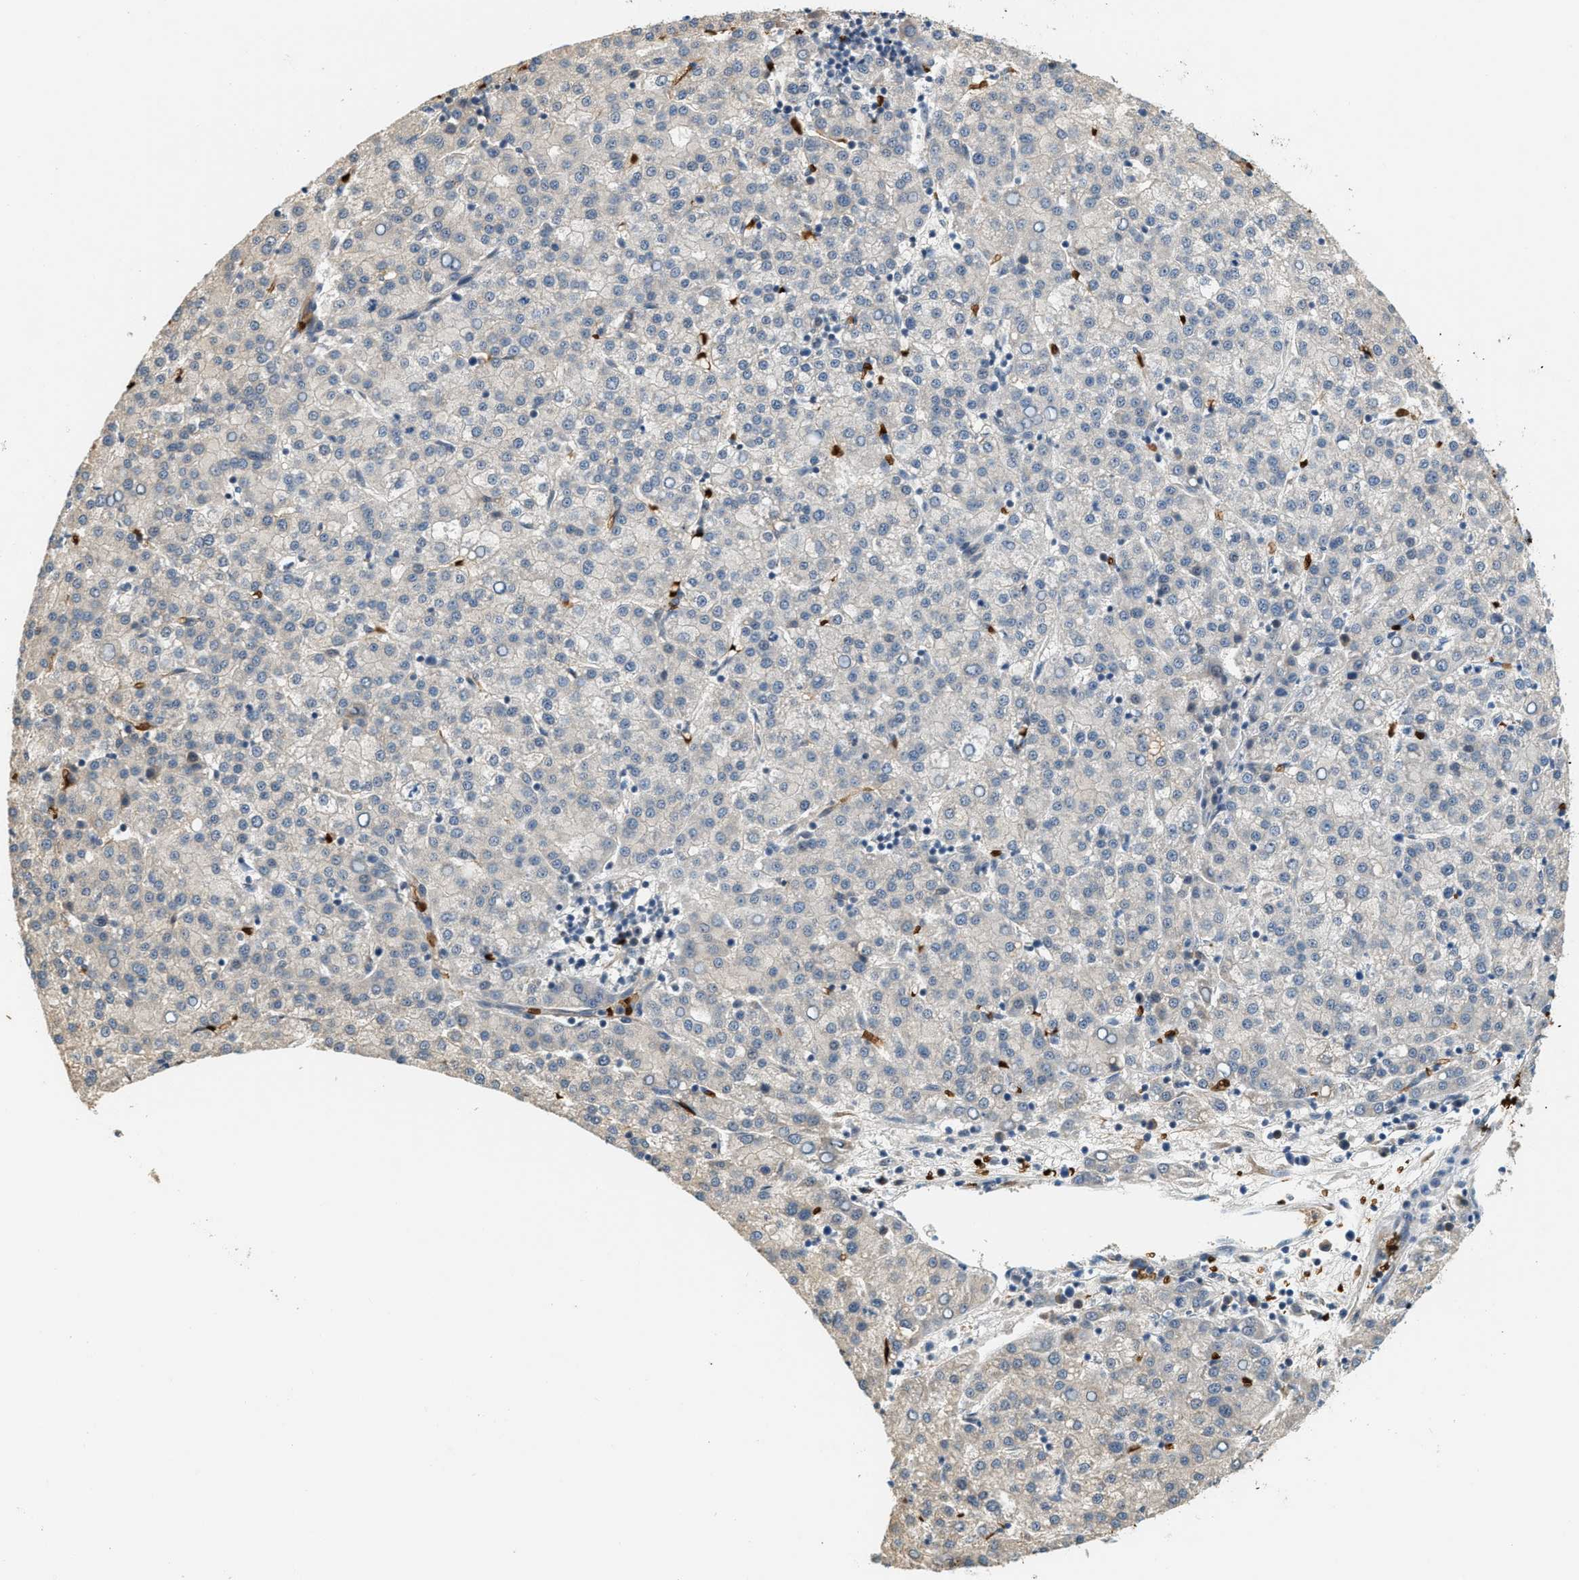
{"staining": {"intensity": "negative", "quantity": "none", "location": "none"}, "tissue": "liver cancer", "cell_type": "Tumor cells", "image_type": "cancer", "snomed": [{"axis": "morphology", "description": "Carcinoma, Hepatocellular, NOS"}, {"axis": "topography", "description": "Liver"}], "caption": "DAB immunohistochemical staining of human liver hepatocellular carcinoma exhibits no significant expression in tumor cells.", "gene": "CYTH2", "patient": {"sex": "female", "age": 58}}